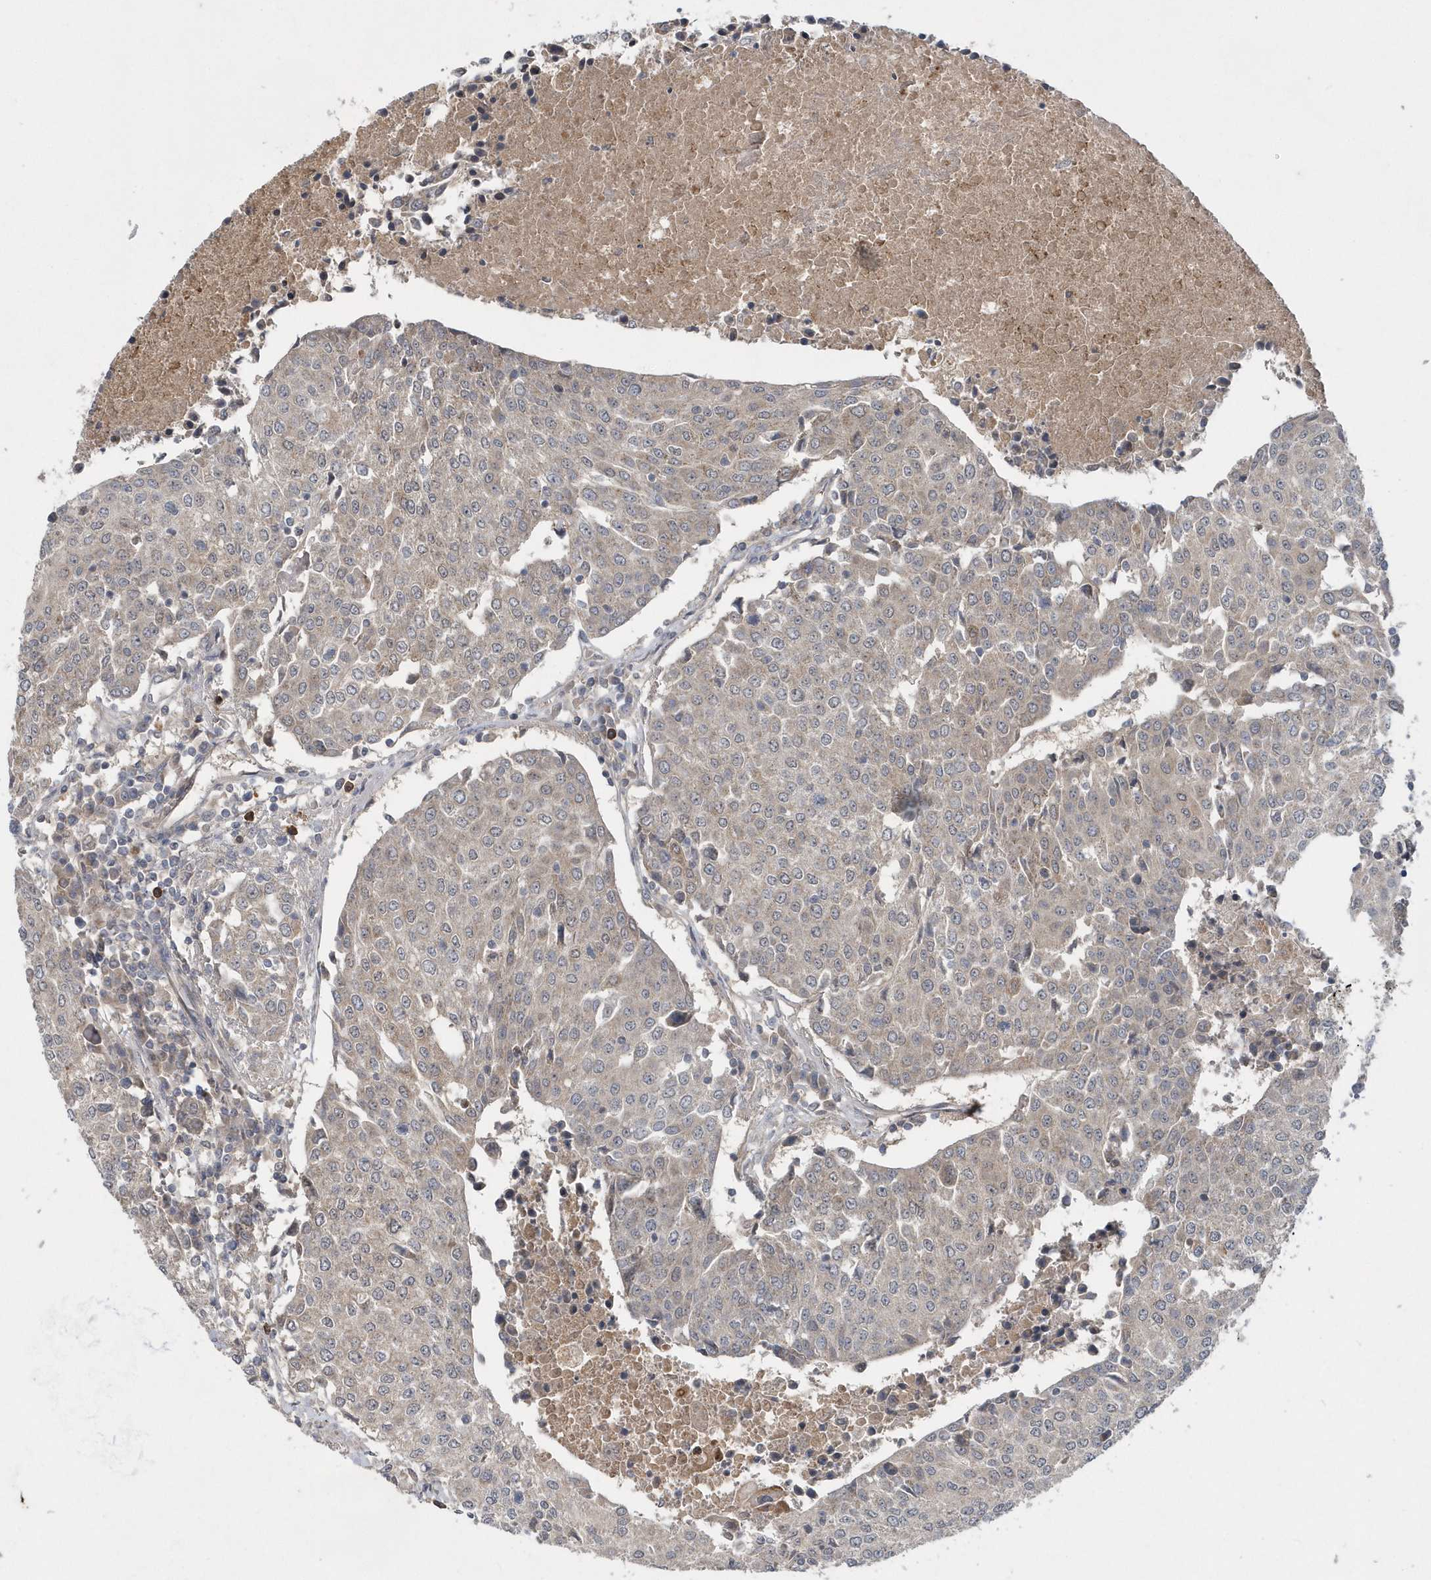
{"staining": {"intensity": "weak", "quantity": "<25%", "location": "cytoplasmic/membranous"}, "tissue": "urothelial cancer", "cell_type": "Tumor cells", "image_type": "cancer", "snomed": [{"axis": "morphology", "description": "Urothelial carcinoma, High grade"}, {"axis": "topography", "description": "Urinary bladder"}], "caption": "DAB (3,3'-diaminobenzidine) immunohistochemical staining of human high-grade urothelial carcinoma shows no significant expression in tumor cells.", "gene": "HMGCS1", "patient": {"sex": "female", "age": 85}}